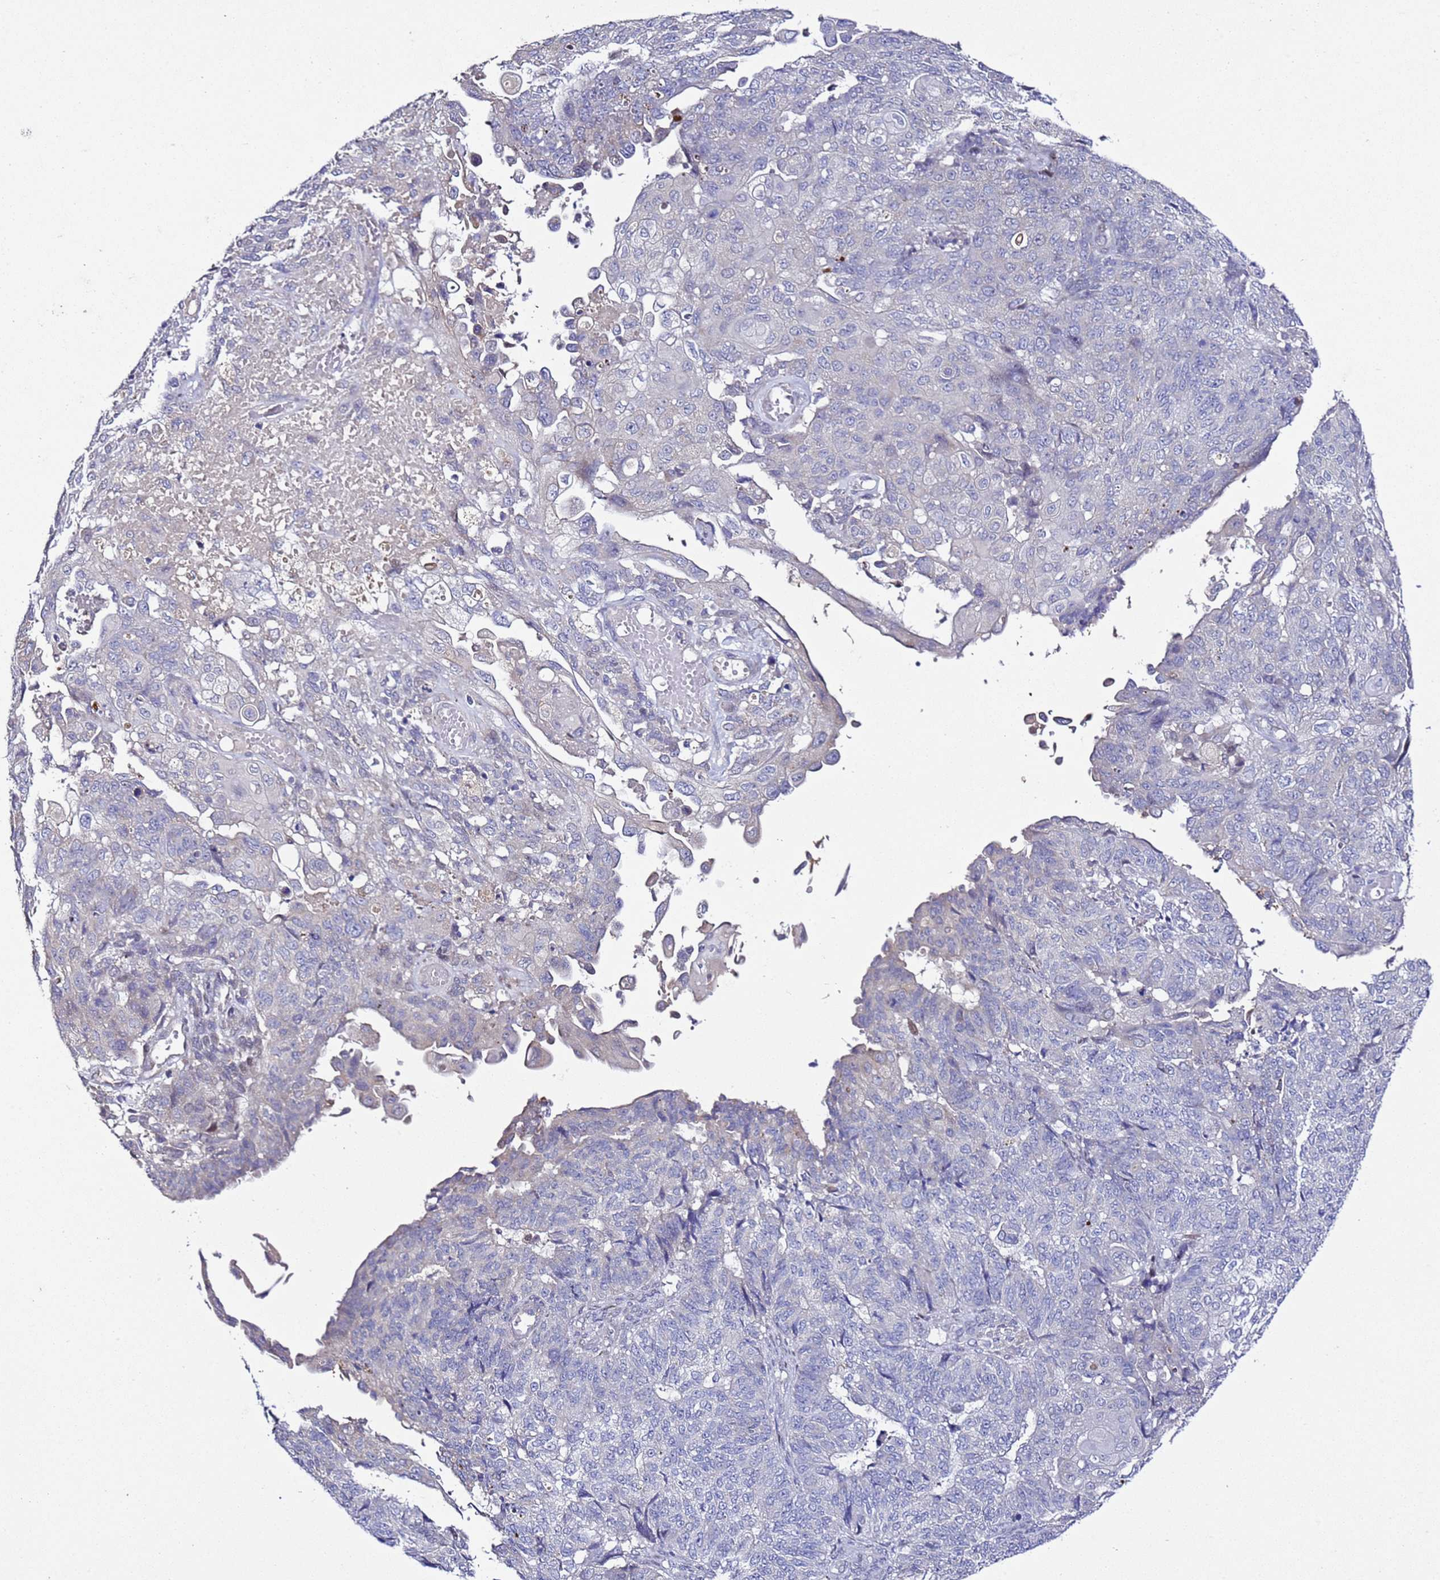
{"staining": {"intensity": "negative", "quantity": "none", "location": "none"}, "tissue": "endometrial cancer", "cell_type": "Tumor cells", "image_type": "cancer", "snomed": [{"axis": "morphology", "description": "Adenocarcinoma, NOS"}, {"axis": "topography", "description": "Endometrium"}], "caption": "Protein analysis of adenocarcinoma (endometrial) reveals no significant staining in tumor cells. Brightfield microscopy of immunohistochemistry stained with DAB (3,3'-diaminobenzidine) (brown) and hematoxylin (blue), captured at high magnification.", "gene": "ALG3", "patient": {"sex": "female", "age": 32}}